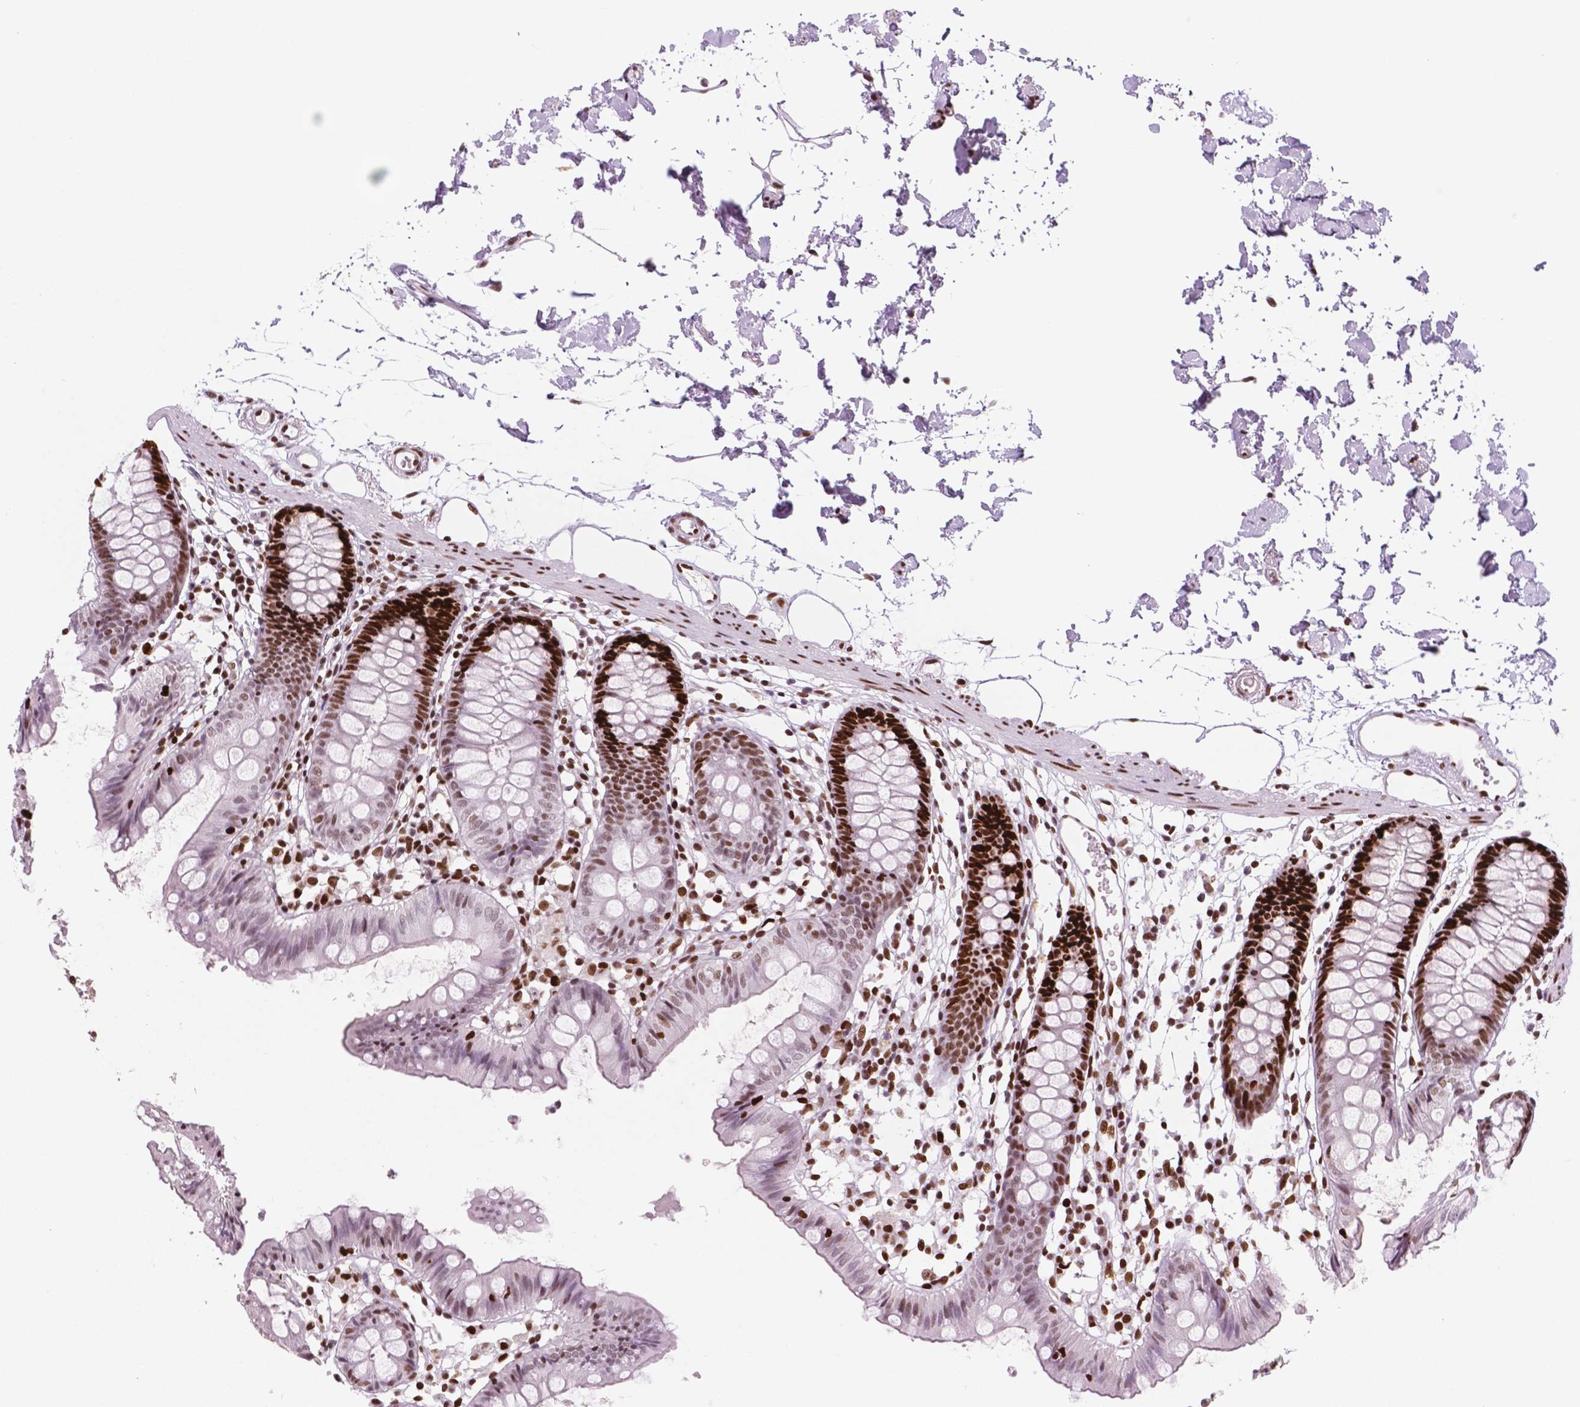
{"staining": {"intensity": "moderate", "quantity": ">75%", "location": "nuclear"}, "tissue": "colon", "cell_type": "Endothelial cells", "image_type": "normal", "snomed": [{"axis": "morphology", "description": "Normal tissue, NOS"}, {"axis": "topography", "description": "Colon"}], "caption": "IHC histopathology image of benign colon: human colon stained using IHC displays medium levels of moderate protein expression localized specifically in the nuclear of endothelial cells, appearing as a nuclear brown color.", "gene": "MSH6", "patient": {"sex": "female", "age": 84}}